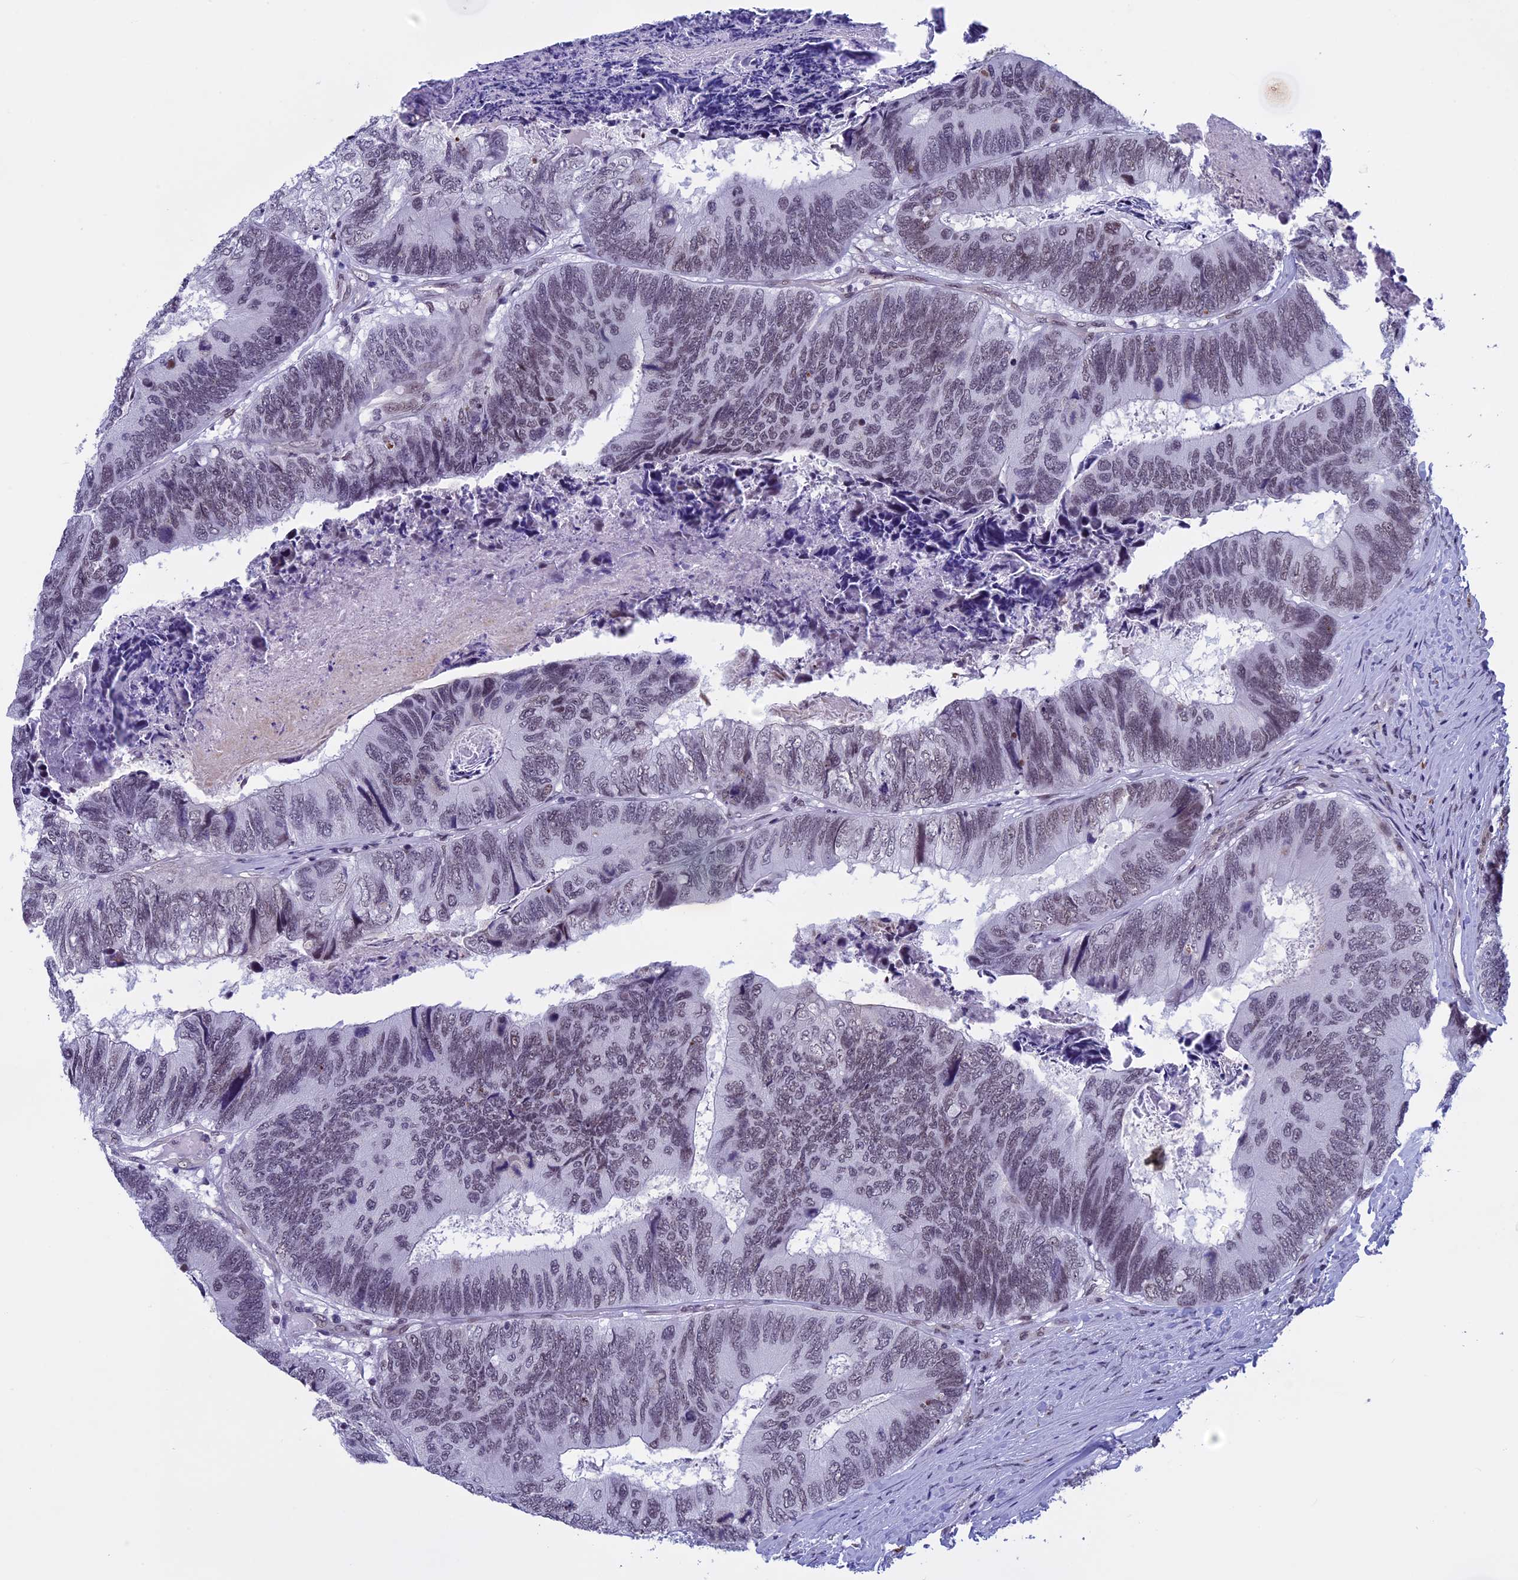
{"staining": {"intensity": "weak", "quantity": "25%-75%", "location": "nuclear"}, "tissue": "colorectal cancer", "cell_type": "Tumor cells", "image_type": "cancer", "snomed": [{"axis": "morphology", "description": "Adenocarcinoma, NOS"}, {"axis": "topography", "description": "Colon"}], "caption": "Immunohistochemistry photomicrograph of colorectal cancer (adenocarcinoma) stained for a protein (brown), which exhibits low levels of weak nuclear positivity in approximately 25%-75% of tumor cells.", "gene": "NIPBL", "patient": {"sex": "female", "age": 67}}